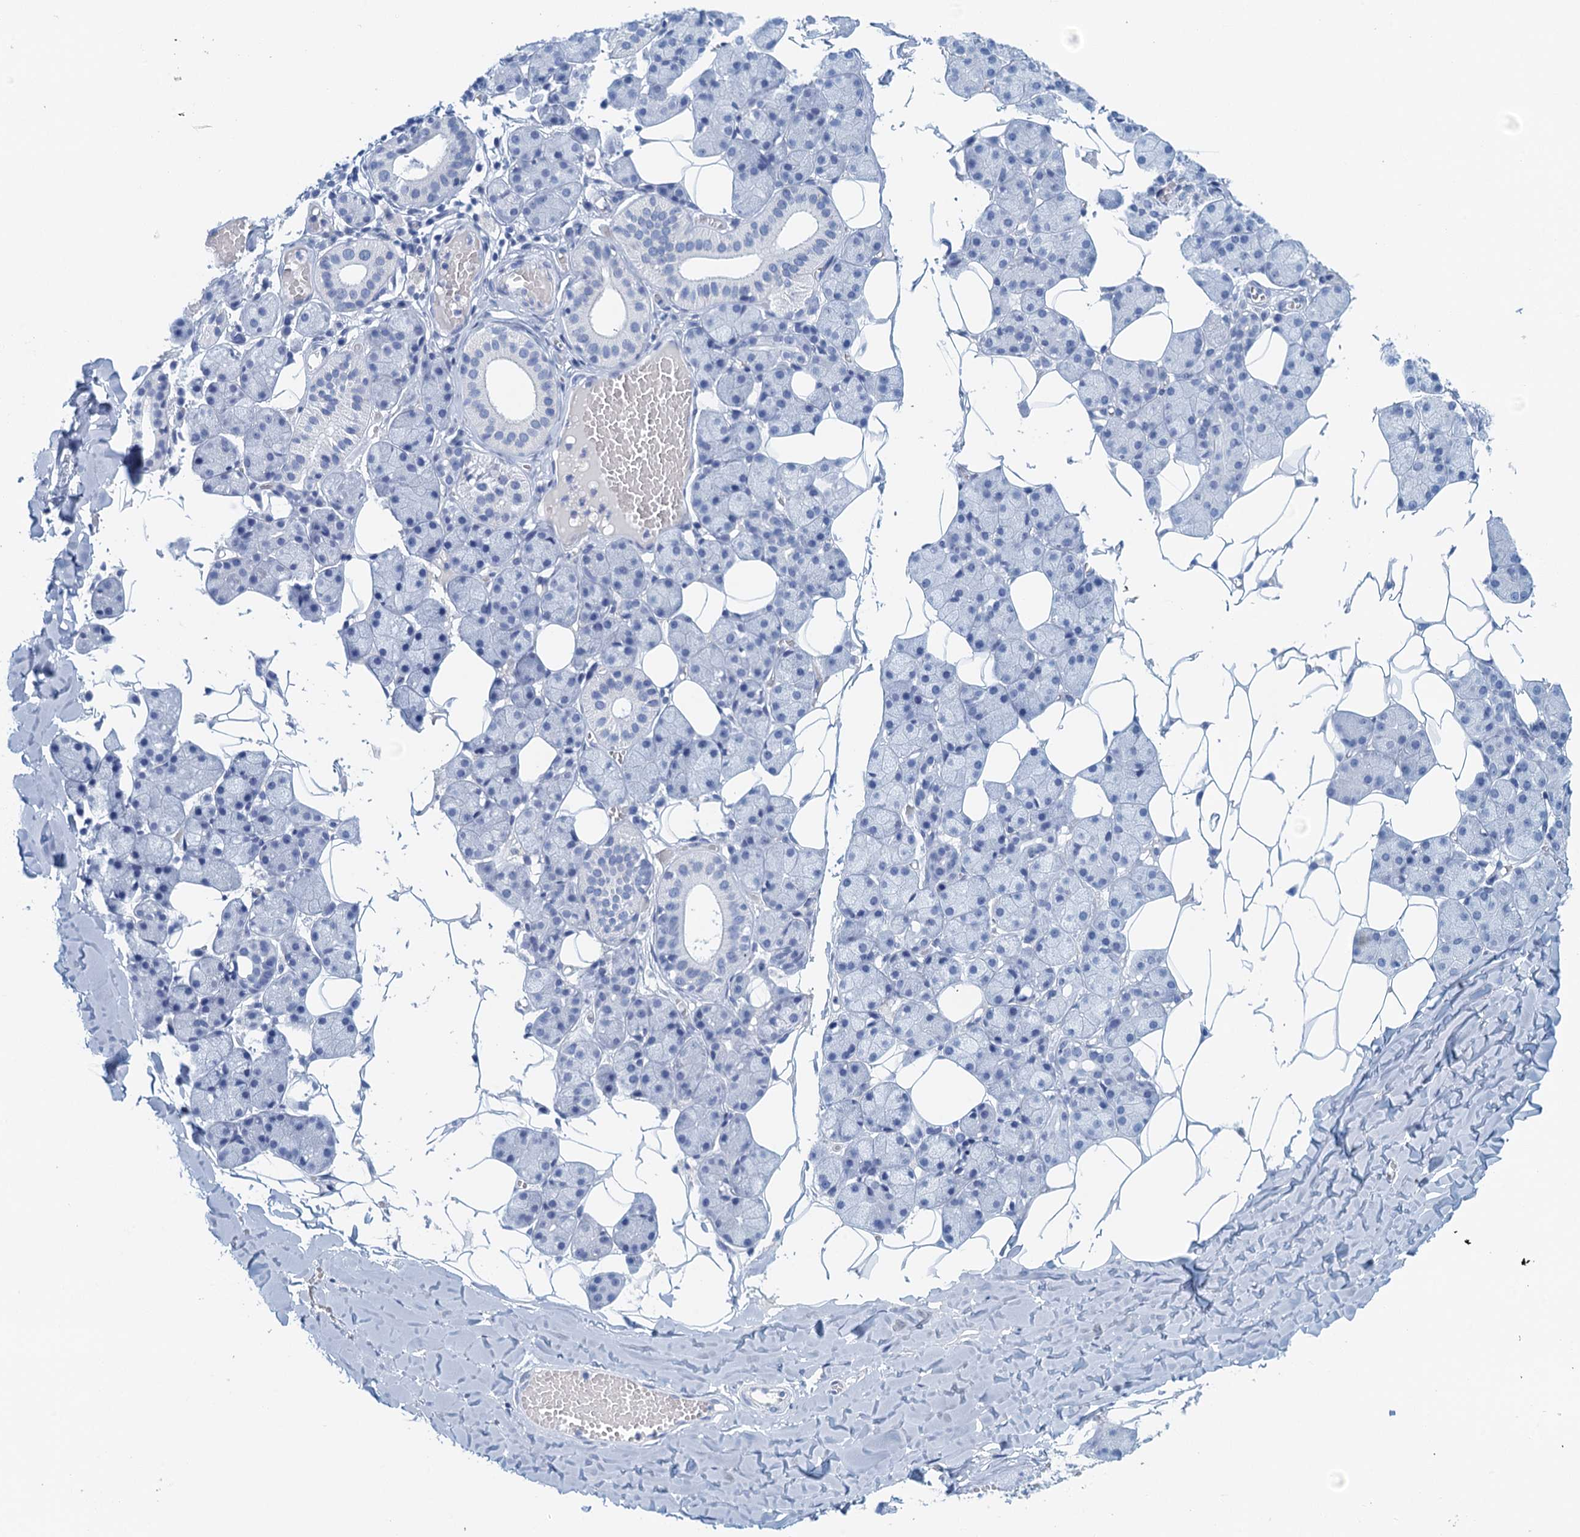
{"staining": {"intensity": "negative", "quantity": "none", "location": "none"}, "tissue": "salivary gland", "cell_type": "Glandular cells", "image_type": "normal", "snomed": [{"axis": "morphology", "description": "Normal tissue, NOS"}, {"axis": "topography", "description": "Salivary gland"}], "caption": "Immunohistochemical staining of benign human salivary gland displays no significant positivity in glandular cells. The staining is performed using DAB (3,3'-diaminobenzidine) brown chromogen with nuclei counter-stained in using hematoxylin.", "gene": "CYP51A1", "patient": {"sex": "female", "age": 33}}